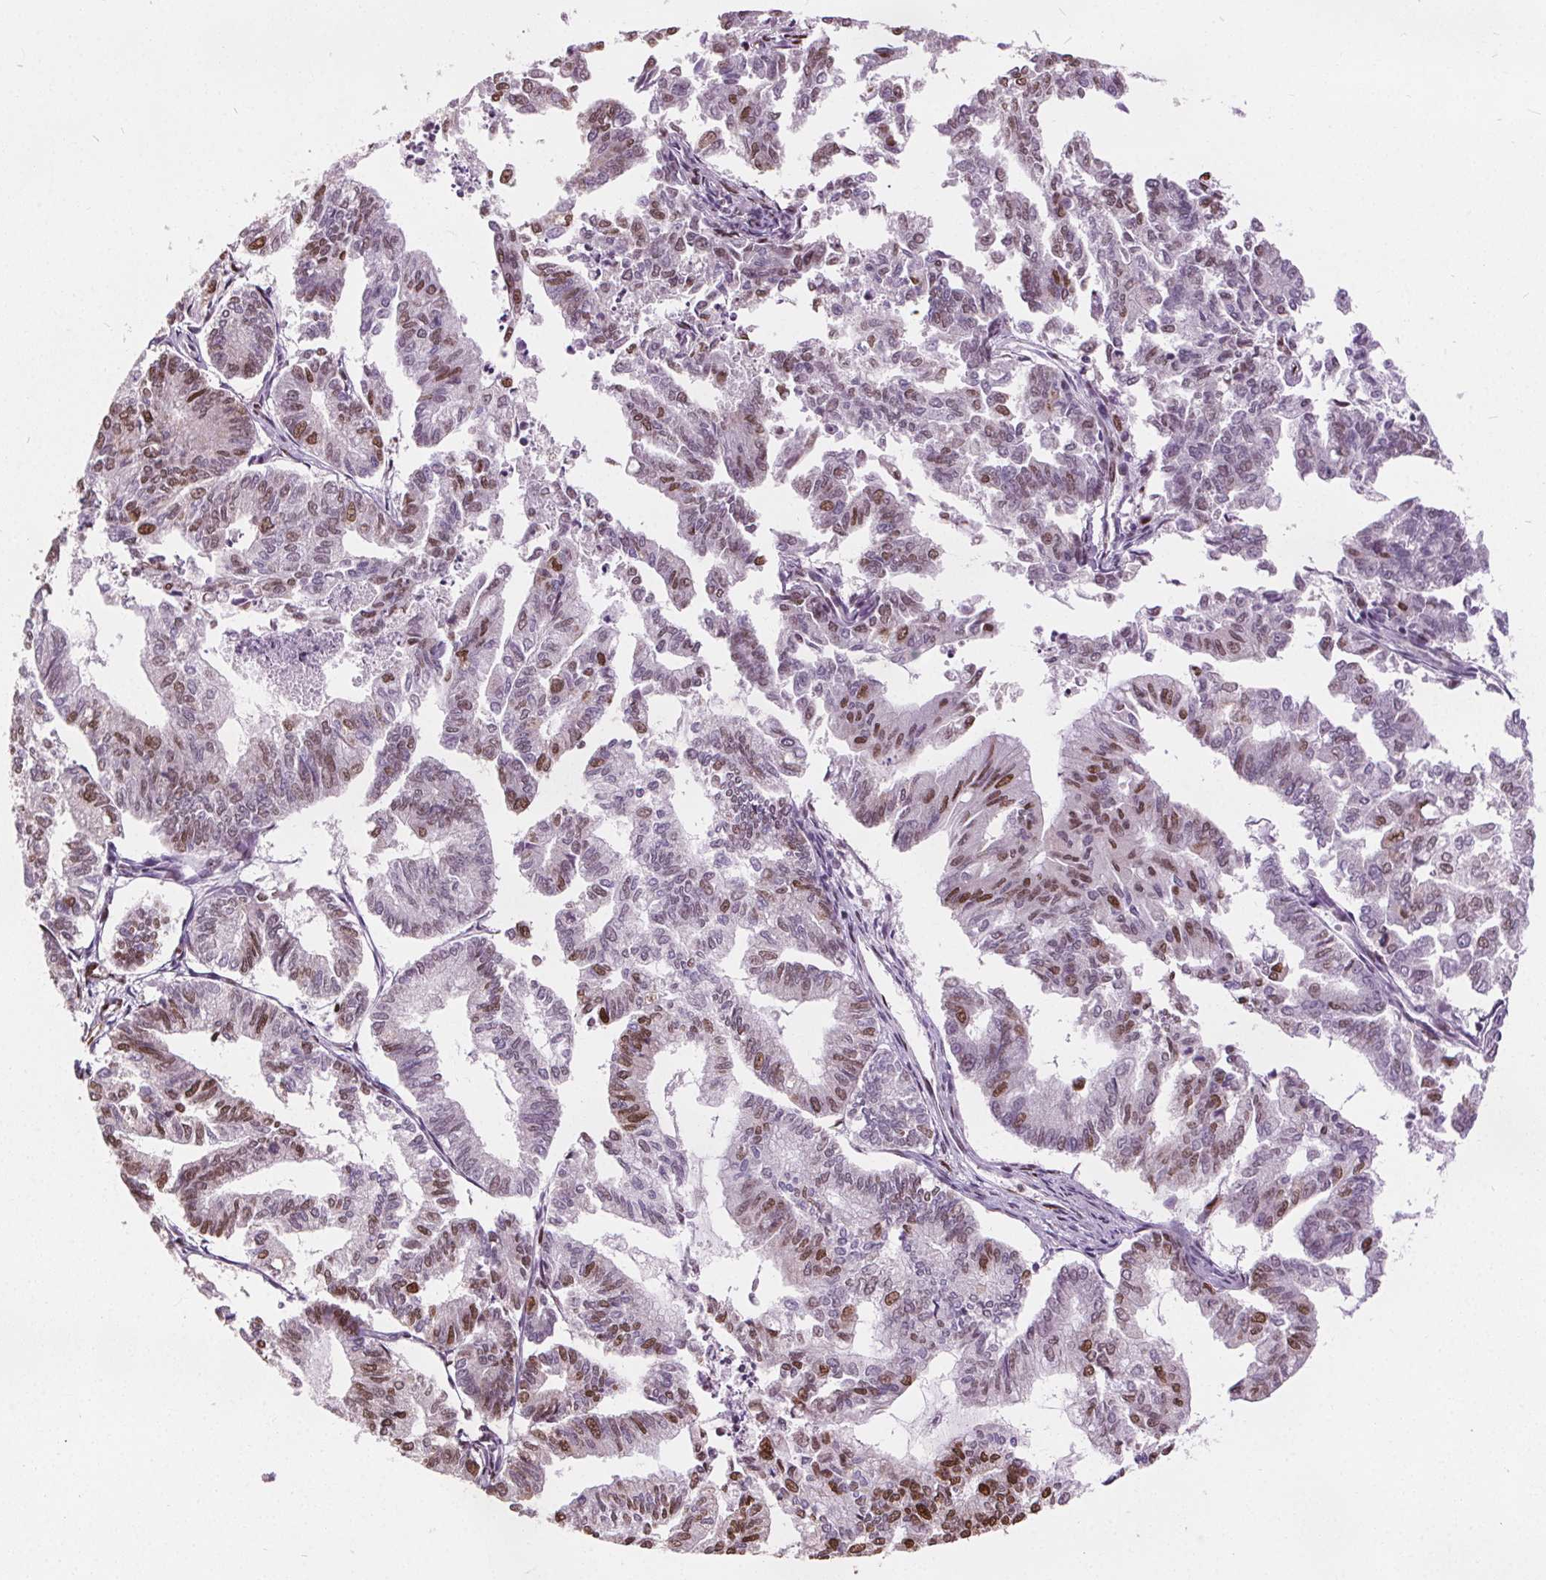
{"staining": {"intensity": "moderate", "quantity": "25%-75%", "location": "nuclear"}, "tissue": "endometrial cancer", "cell_type": "Tumor cells", "image_type": "cancer", "snomed": [{"axis": "morphology", "description": "Adenocarcinoma, NOS"}, {"axis": "topography", "description": "Endometrium"}], "caption": "Immunohistochemical staining of endometrial cancer demonstrates medium levels of moderate nuclear protein expression in approximately 25%-75% of tumor cells. The staining is performed using DAB brown chromogen to label protein expression. The nuclei are counter-stained blue using hematoxylin.", "gene": "ISLR2", "patient": {"sex": "female", "age": 79}}